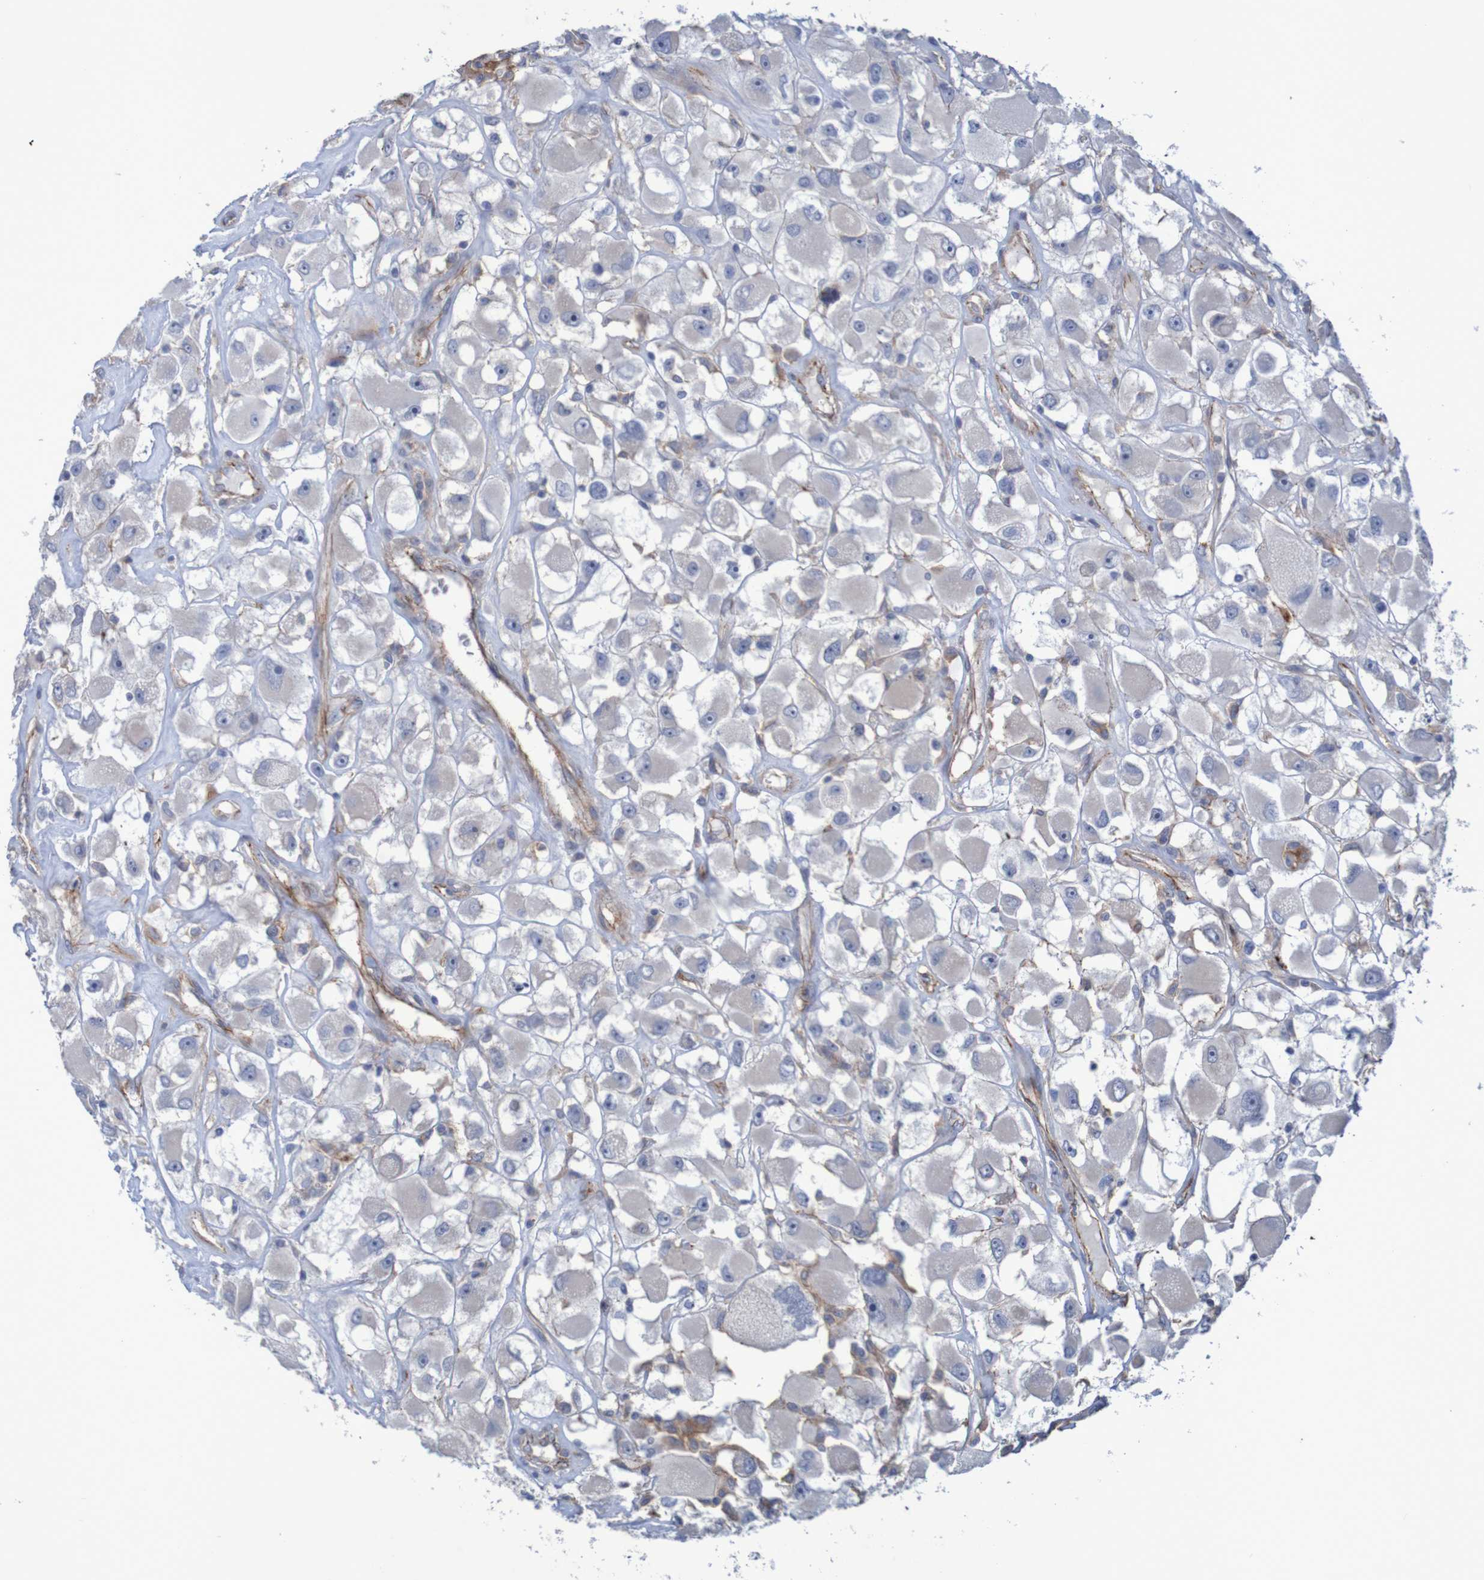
{"staining": {"intensity": "negative", "quantity": "none", "location": "none"}, "tissue": "renal cancer", "cell_type": "Tumor cells", "image_type": "cancer", "snomed": [{"axis": "morphology", "description": "Adenocarcinoma, NOS"}, {"axis": "topography", "description": "Kidney"}], "caption": "Photomicrograph shows no significant protein positivity in tumor cells of renal cancer.", "gene": "NECTIN2", "patient": {"sex": "female", "age": 52}}